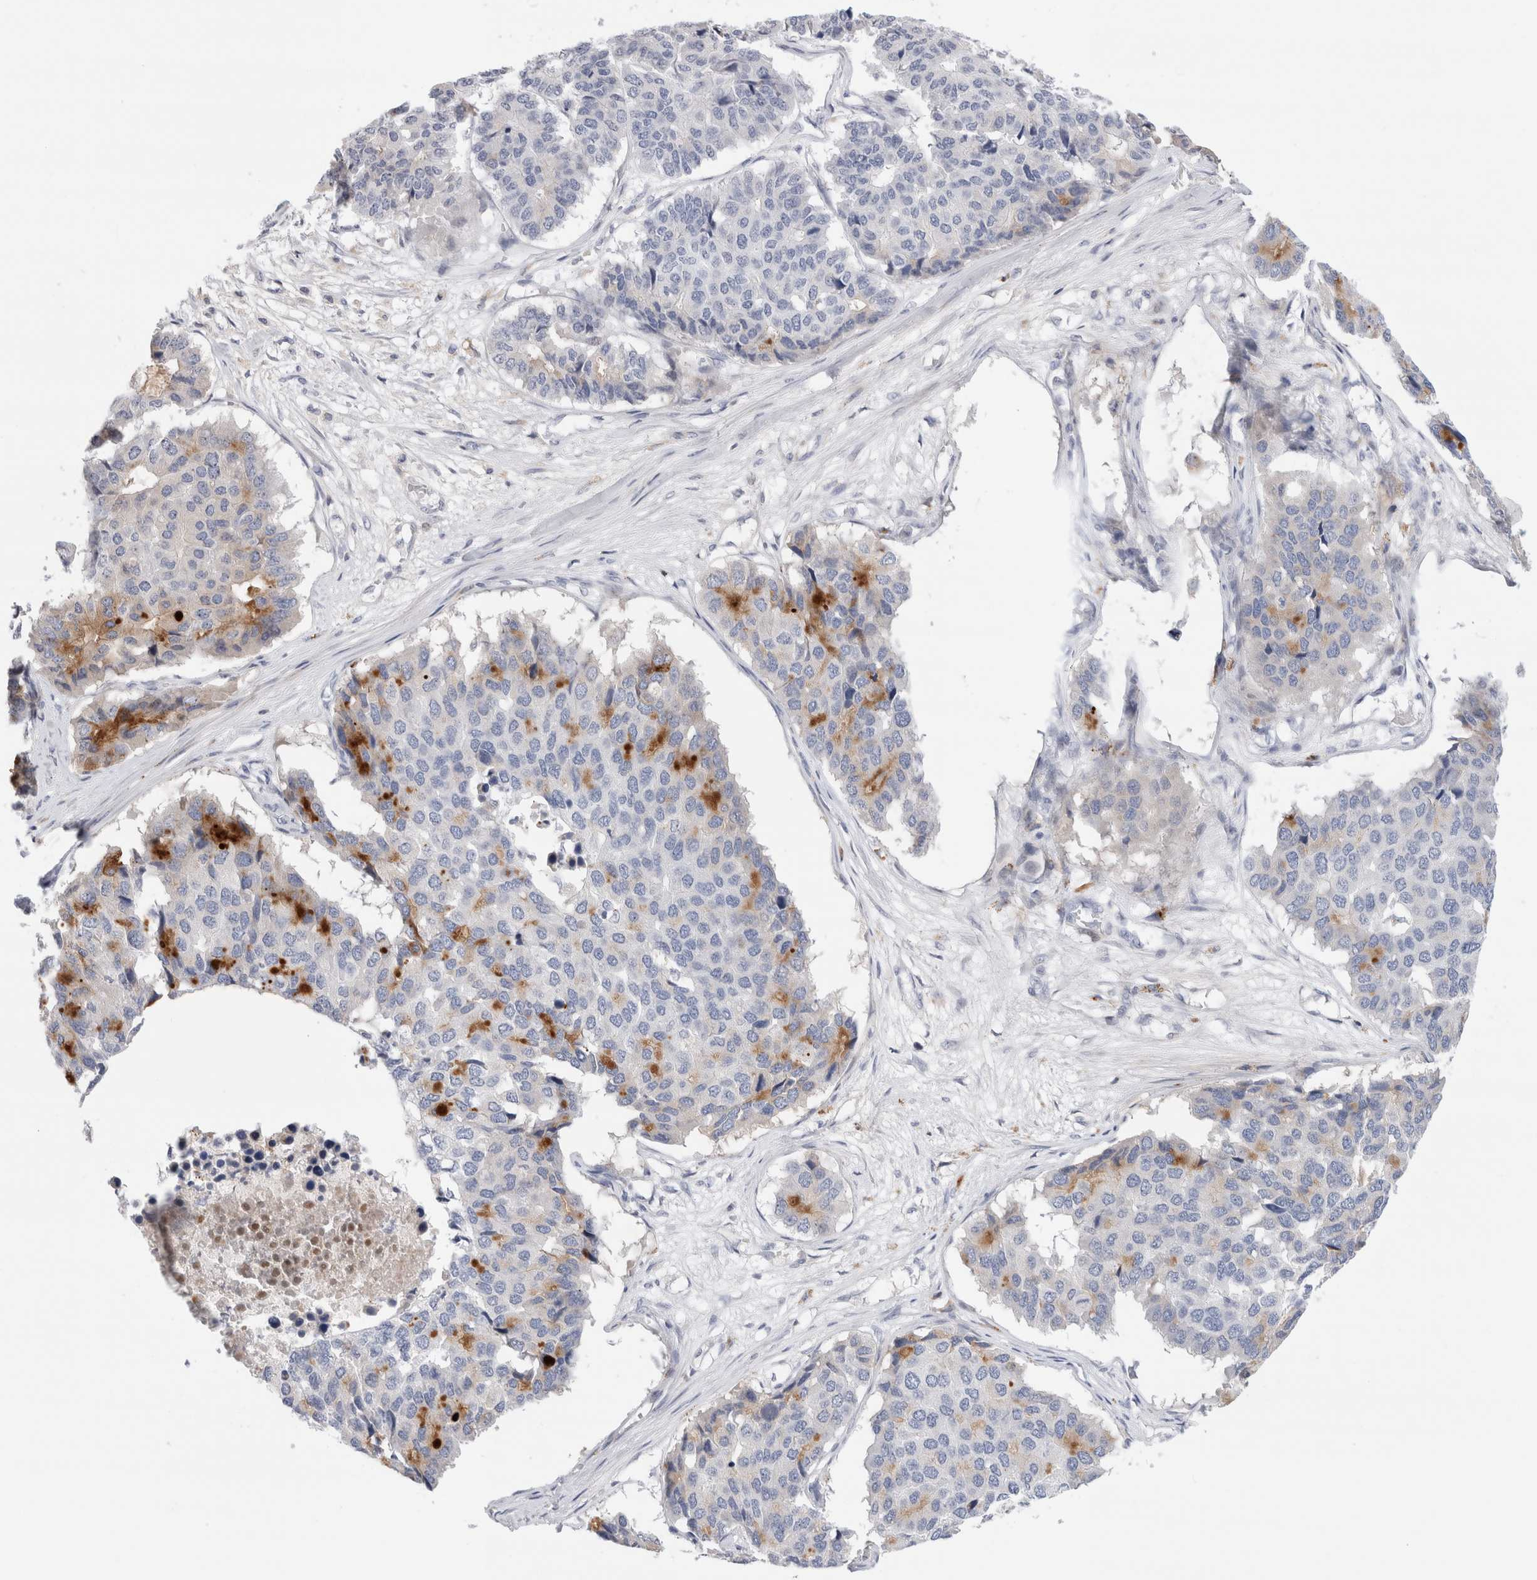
{"staining": {"intensity": "moderate", "quantity": "<25%", "location": "cytoplasmic/membranous"}, "tissue": "pancreatic cancer", "cell_type": "Tumor cells", "image_type": "cancer", "snomed": [{"axis": "morphology", "description": "Adenocarcinoma, NOS"}, {"axis": "topography", "description": "Pancreas"}], "caption": "Immunohistochemistry (IHC) micrograph of neoplastic tissue: human pancreatic cancer (adenocarcinoma) stained using immunohistochemistry shows low levels of moderate protein expression localized specifically in the cytoplasmic/membranous of tumor cells, appearing as a cytoplasmic/membranous brown color.", "gene": "ECHDC2", "patient": {"sex": "male", "age": 50}}